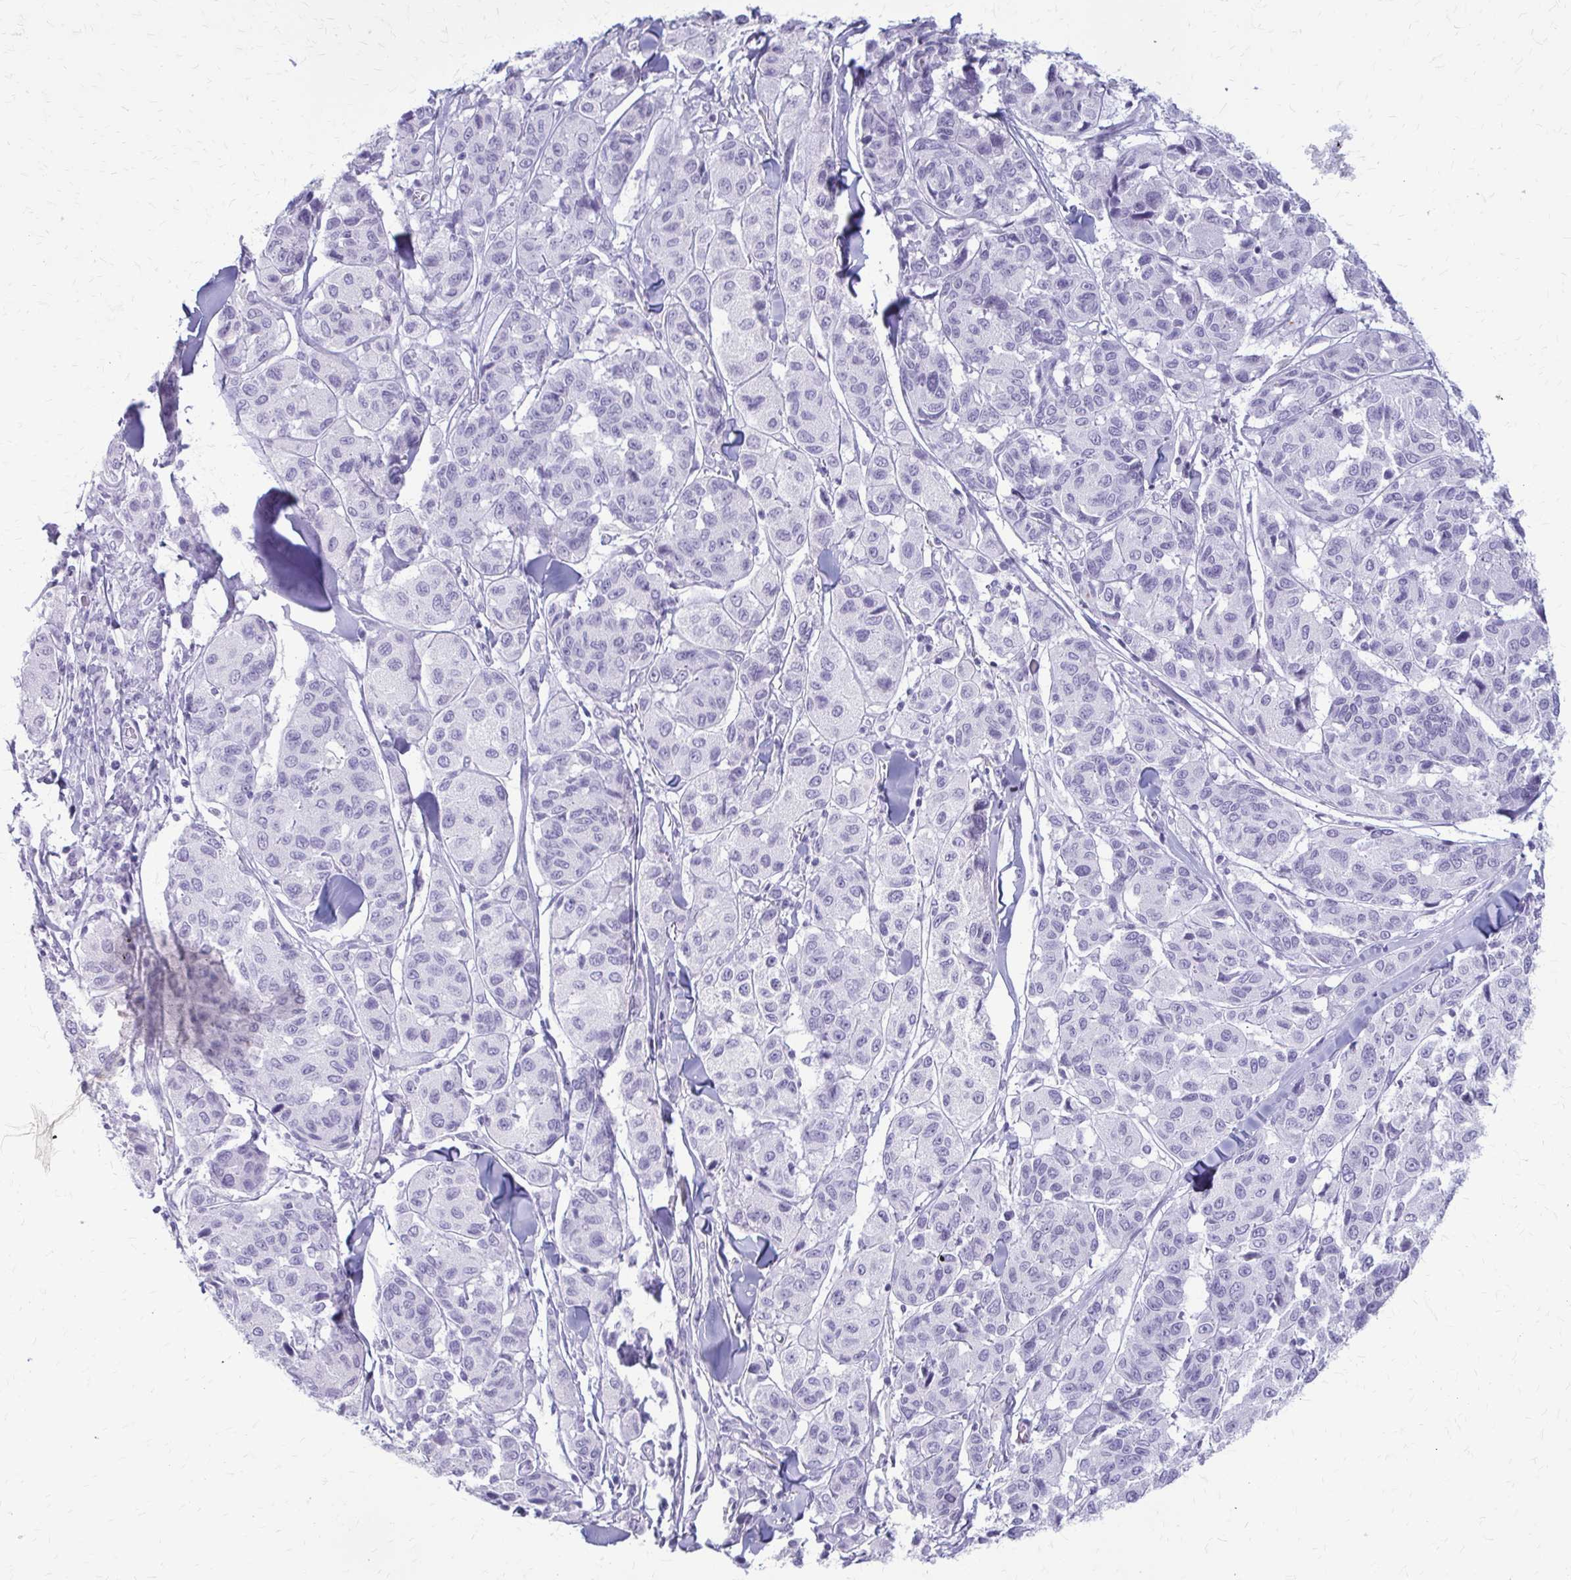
{"staining": {"intensity": "negative", "quantity": "none", "location": "none"}, "tissue": "melanoma", "cell_type": "Tumor cells", "image_type": "cancer", "snomed": [{"axis": "morphology", "description": "Malignant melanoma, NOS"}, {"axis": "topography", "description": "Skin"}], "caption": "Melanoma was stained to show a protein in brown. There is no significant staining in tumor cells.", "gene": "KRT5", "patient": {"sex": "female", "age": 66}}